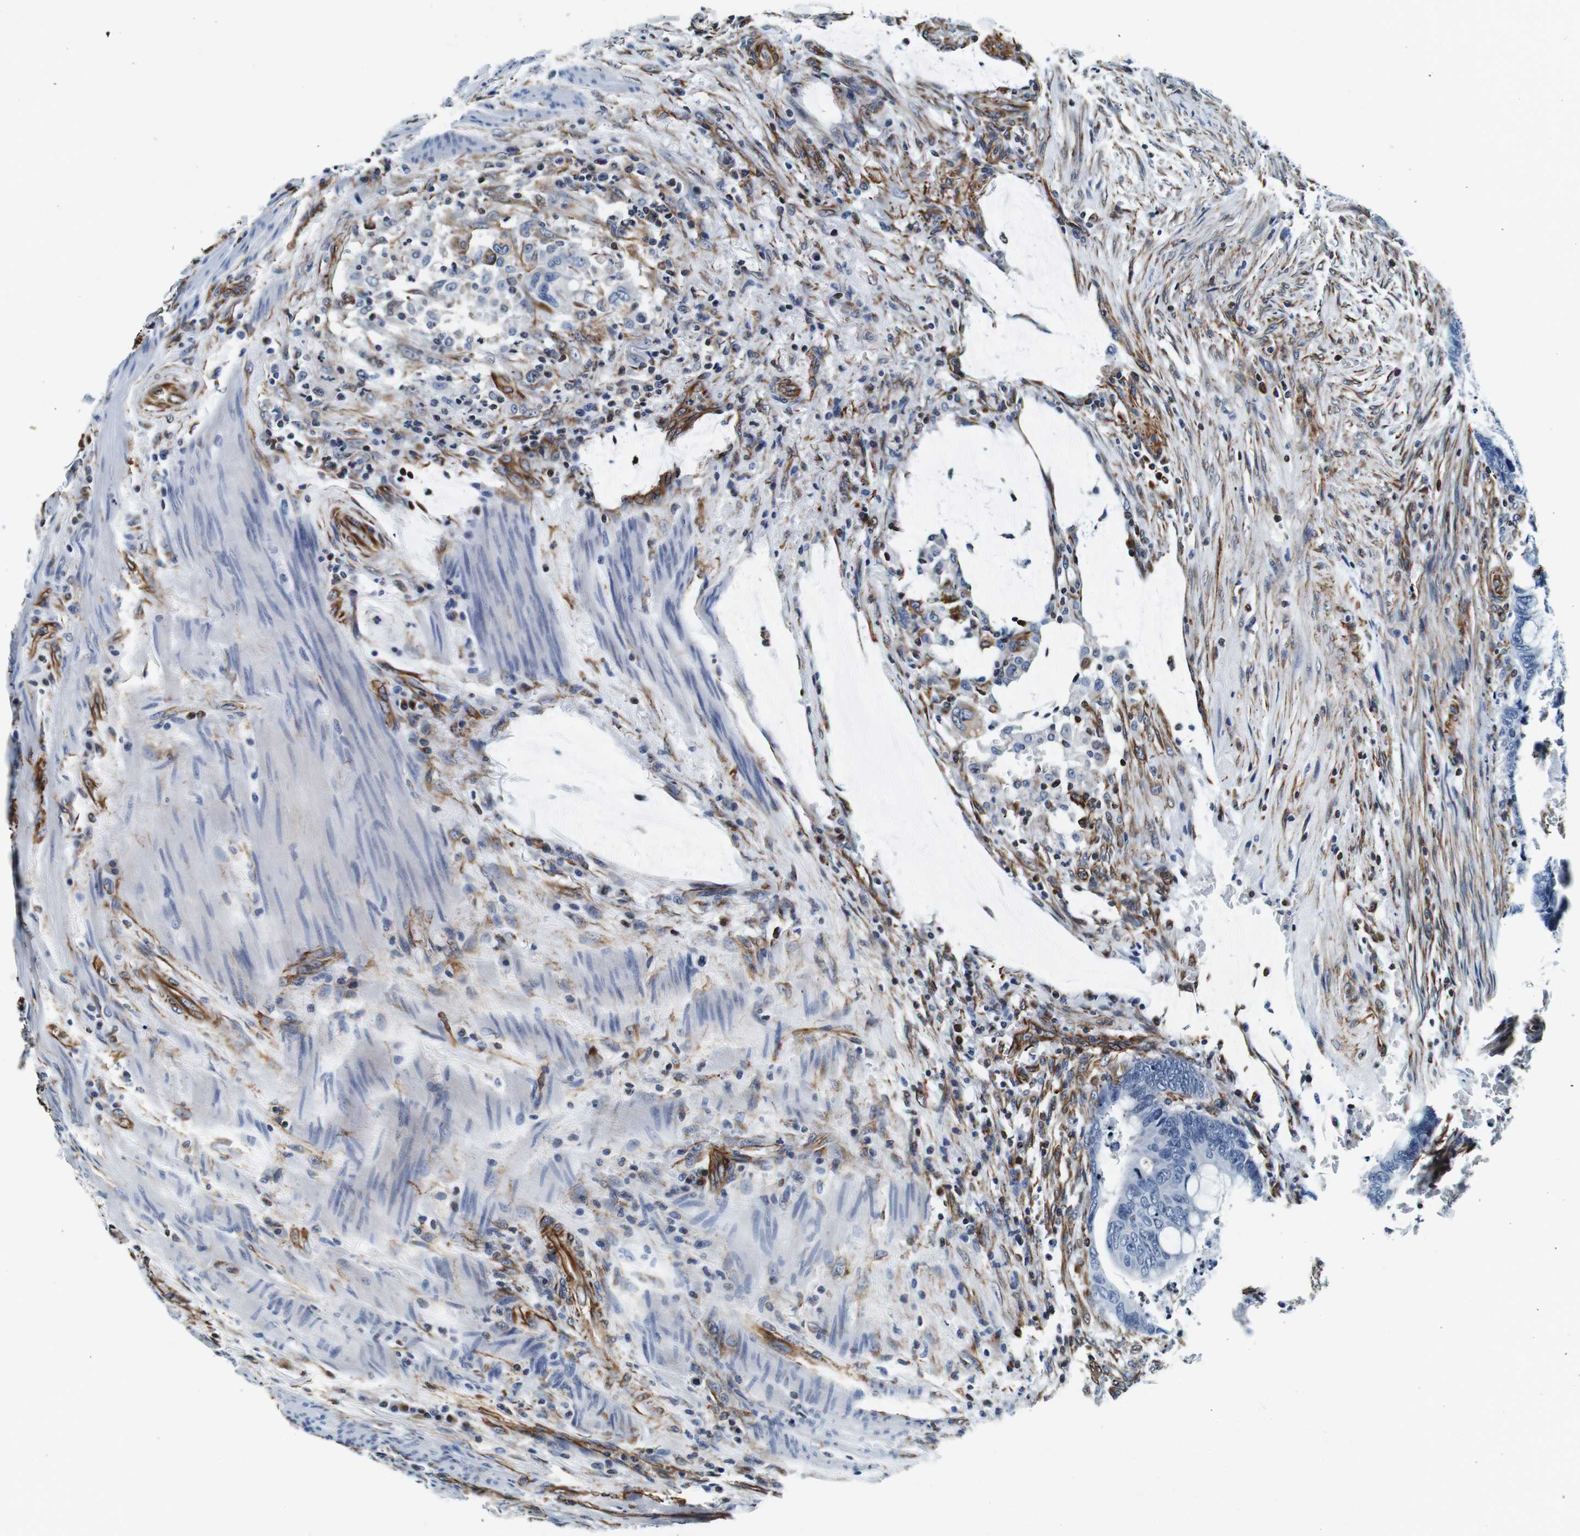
{"staining": {"intensity": "negative", "quantity": "none", "location": "none"}, "tissue": "colorectal cancer", "cell_type": "Tumor cells", "image_type": "cancer", "snomed": [{"axis": "morphology", "description": "Normal tissue, NOS"}, {"axis": "morphology", "description": "Adenocarcinoma, NOS"}, {"axis": "topography", "description": "Rectum"}, {"axis": "topography", "description": "Peripheral nerve tissue"}], "caption": "An image of adenocarcinoma (colorectal) stained for a protein exhibits no brown staining in tumor cells.", "gene": "GJE1", "patient": {"sex": "male", "age": 92}}